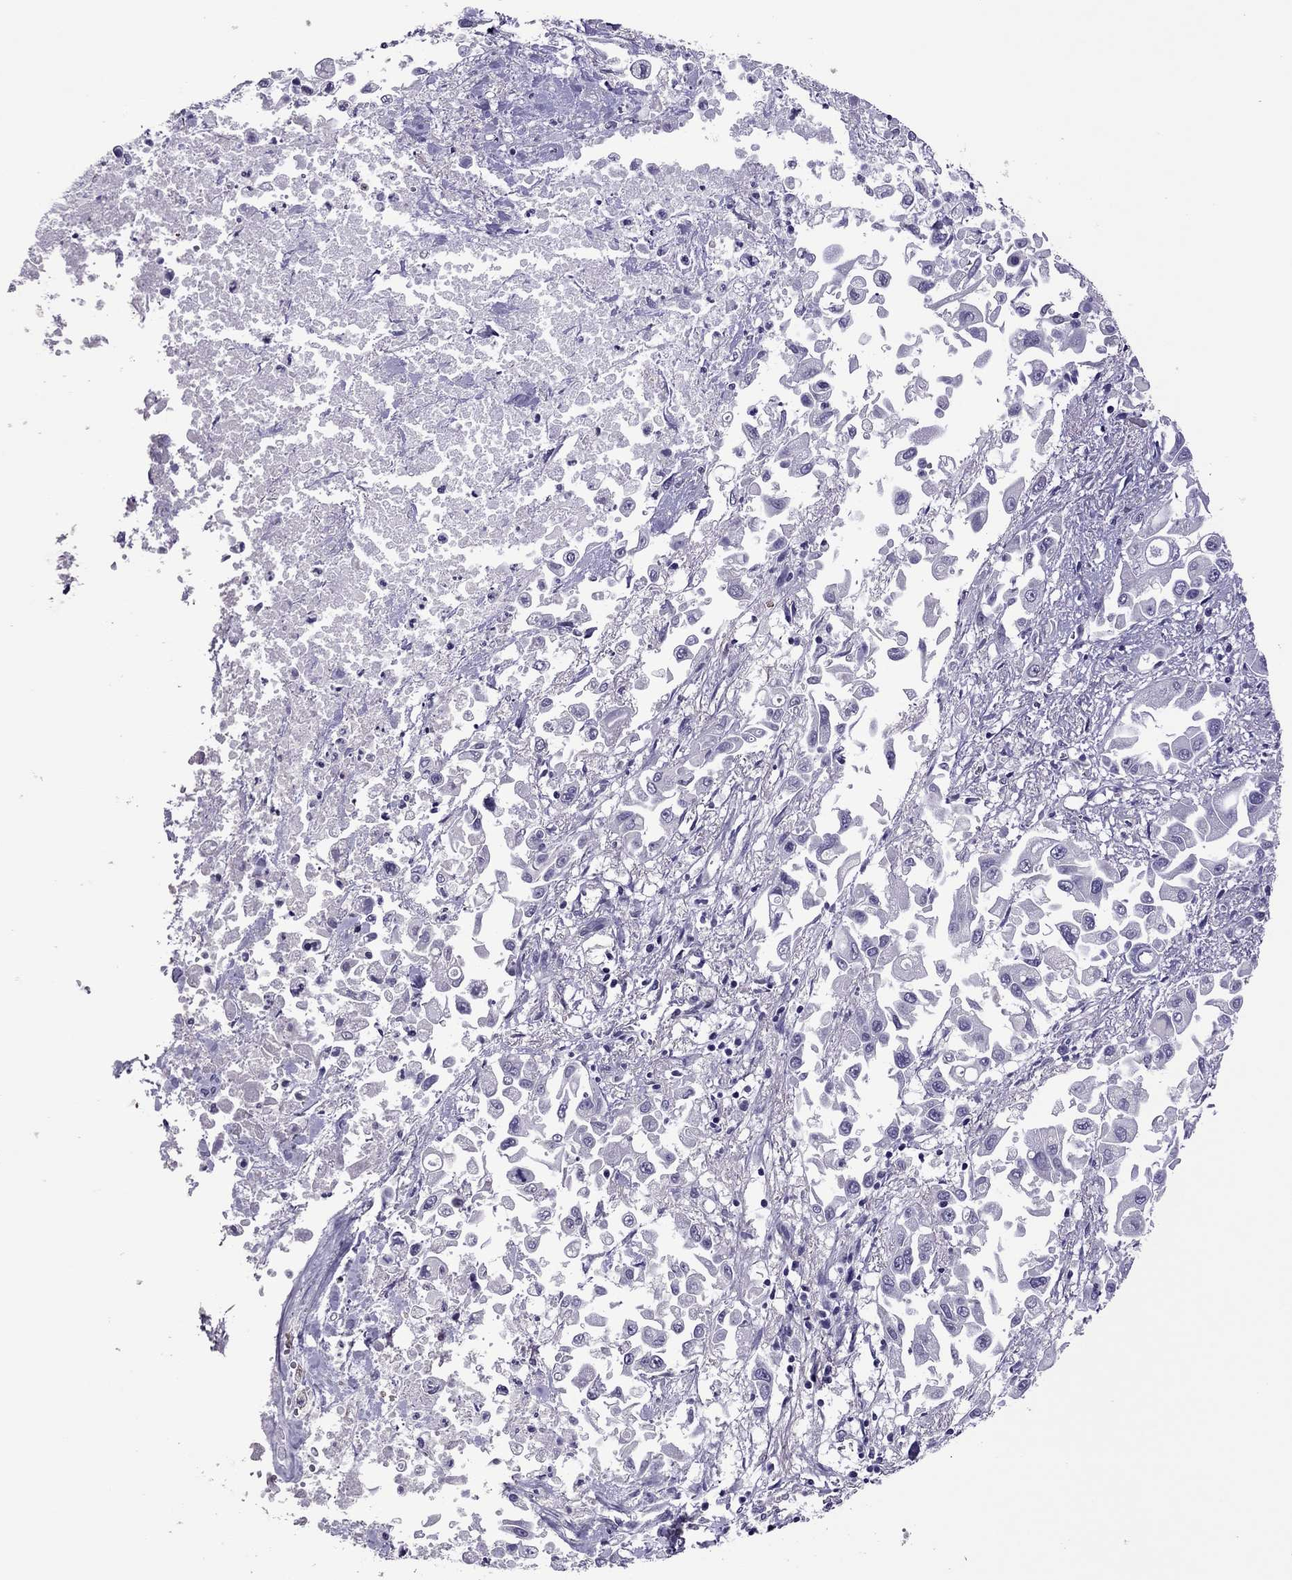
{"staining": {"intensity": "negative", "quantity": "none", "location": "none"}, "tissue": "pancreatic cancer", "cell_type": "Tumor cells", "image_type": "cancer", "snomed": [{"axis": "morphology", "description": "Adenocarcinoma, NOS"}, {"axis": "topography", "description": "Pancreas"}], "caption": "Immunohistochemistry (IHC) micrograph of neoplastic tissue: pancreatic cancer stained with DAB (3,3'-diaminobenzidine) reveals no significant protein positivity in tumor cells.", "gene": "SLC16A8", "patient": {"sex": "female", "age": 83}}